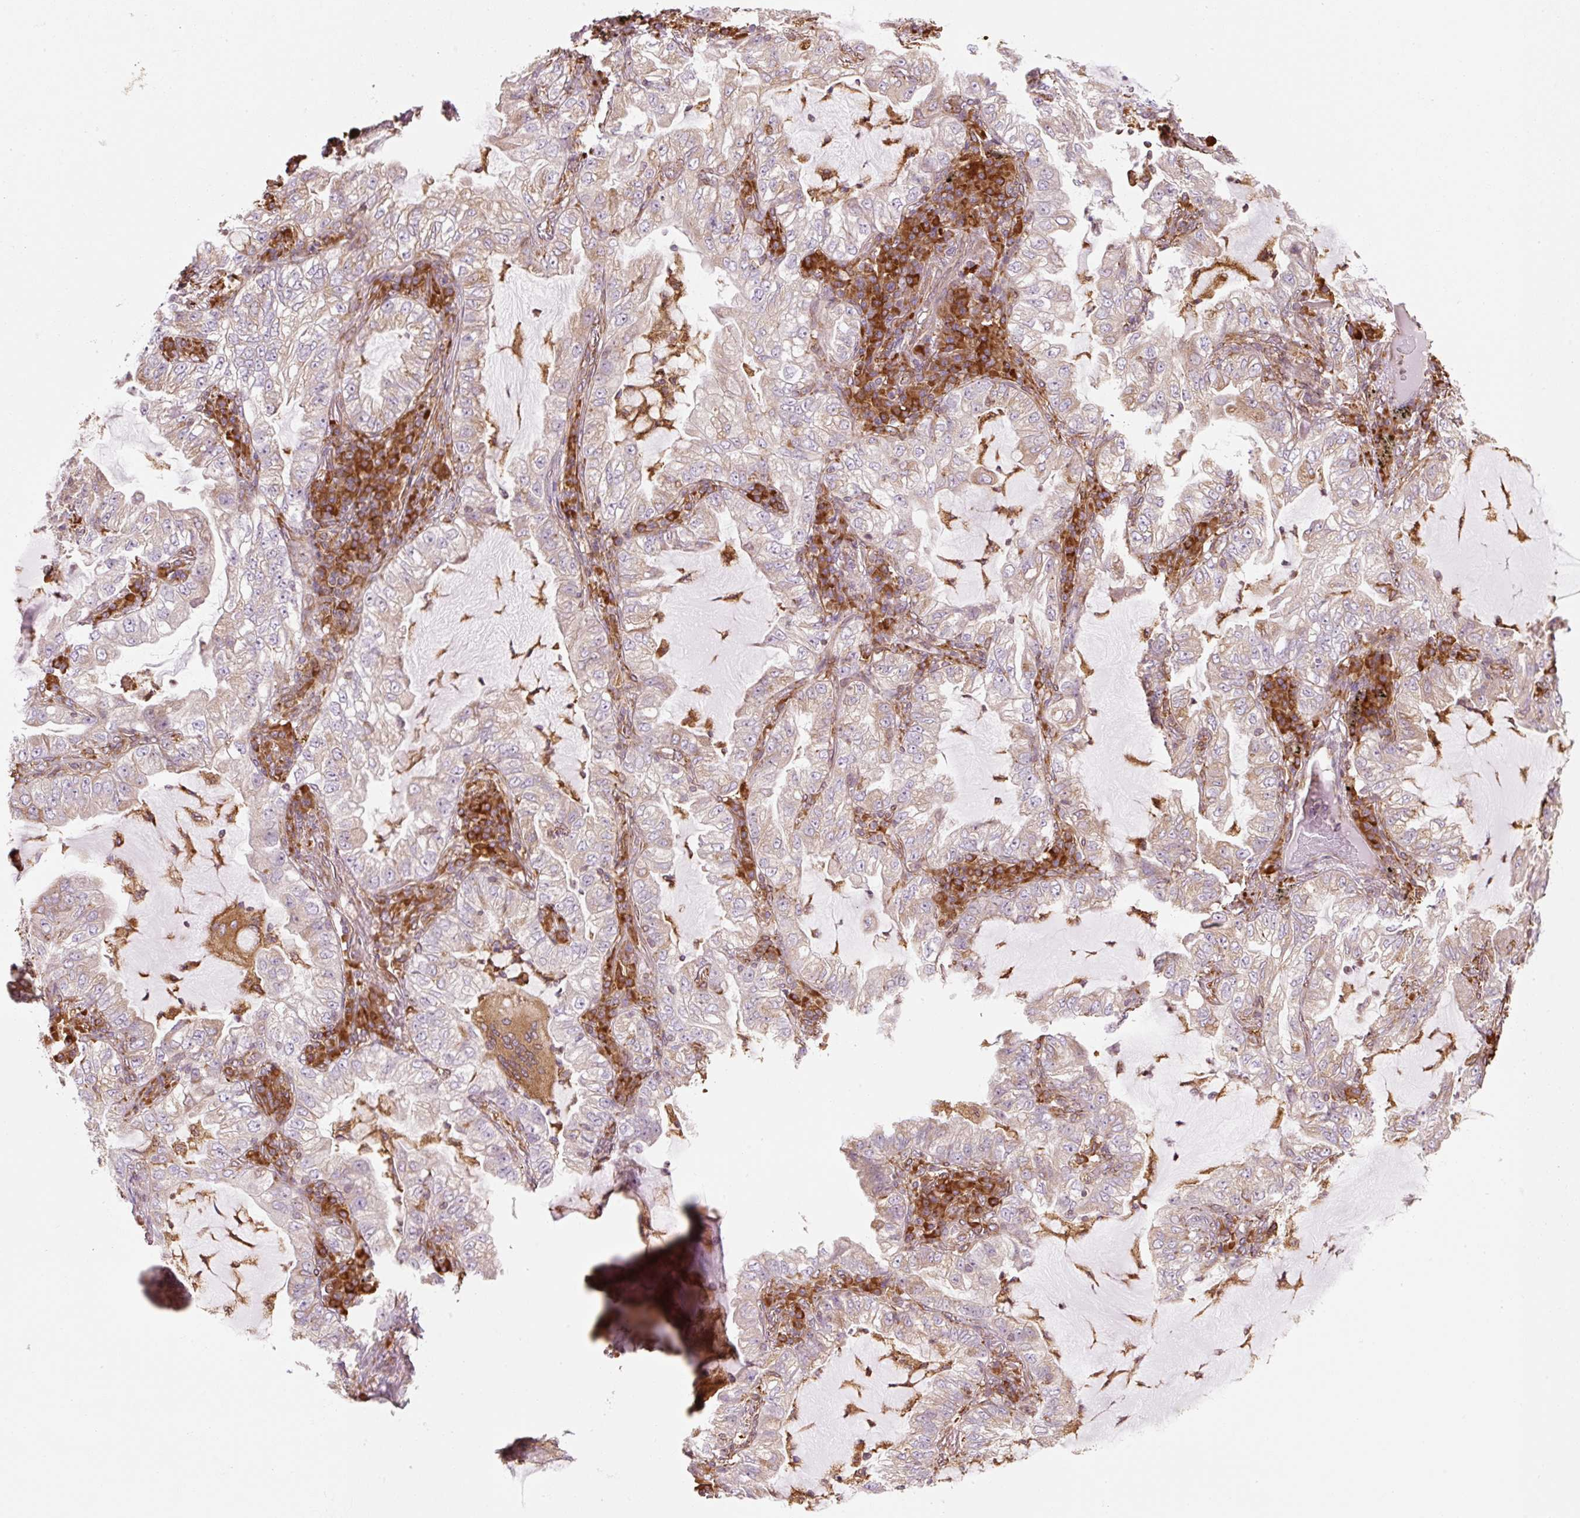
{"staining": {"intensity": "moderate", "quantity": "<25%", "location": "cytoplasmic/membranous"}, "tissue": "lung cancer", "cell_type": "Tumor cells", "image_type": "cancer", "snomed": [{"axis": "morphology", "description": "Adenocarcinoma, NOS"}, {"axis": "topography", "description": "Lung"}], "caption": "A photomicrograph of human lung adenocarcinoma stained for a protein demonstrates moderate cytoplasmic/membranous brown staining in tumor cells.", "gene": "PRKCSH", "patient": {"sex": "female", "age": 73}}